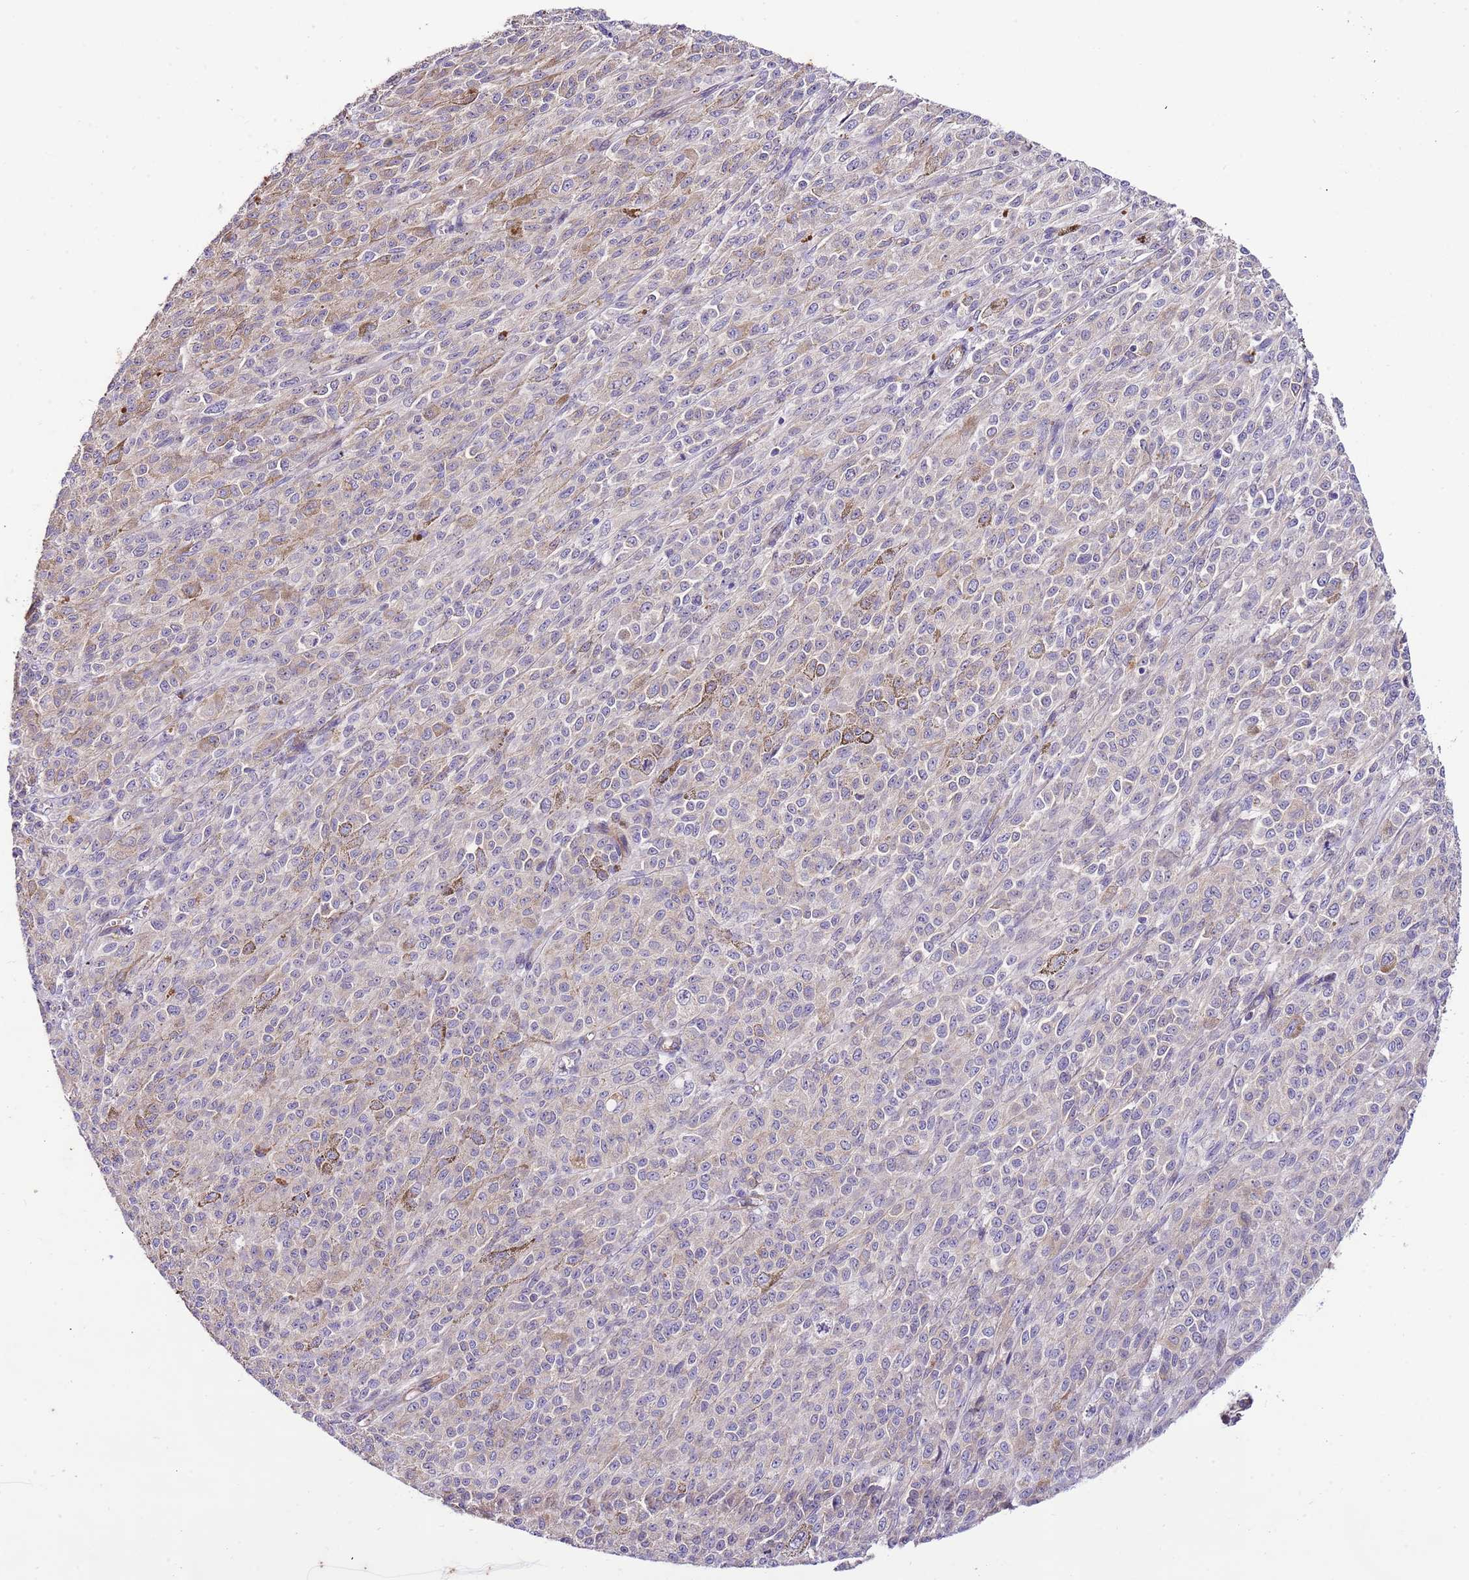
{"staining": {"intensity": "negative", "quantity": "none", "location": "none"}, "tissue": "melanoma", "cell_type": "Tumor cells", "image_type": "cancer", "snomed": [{"axis": "morphology", "description": "Malignant melanoma, NOS"}, {"axis": "topography", "description": "Skin"}], "caption": "The photomicrograph demonstrates no significant expression in tumor cells of melanoma.", "gene": "DOCK6", "patient": {"sex": "female", "age": 52}}